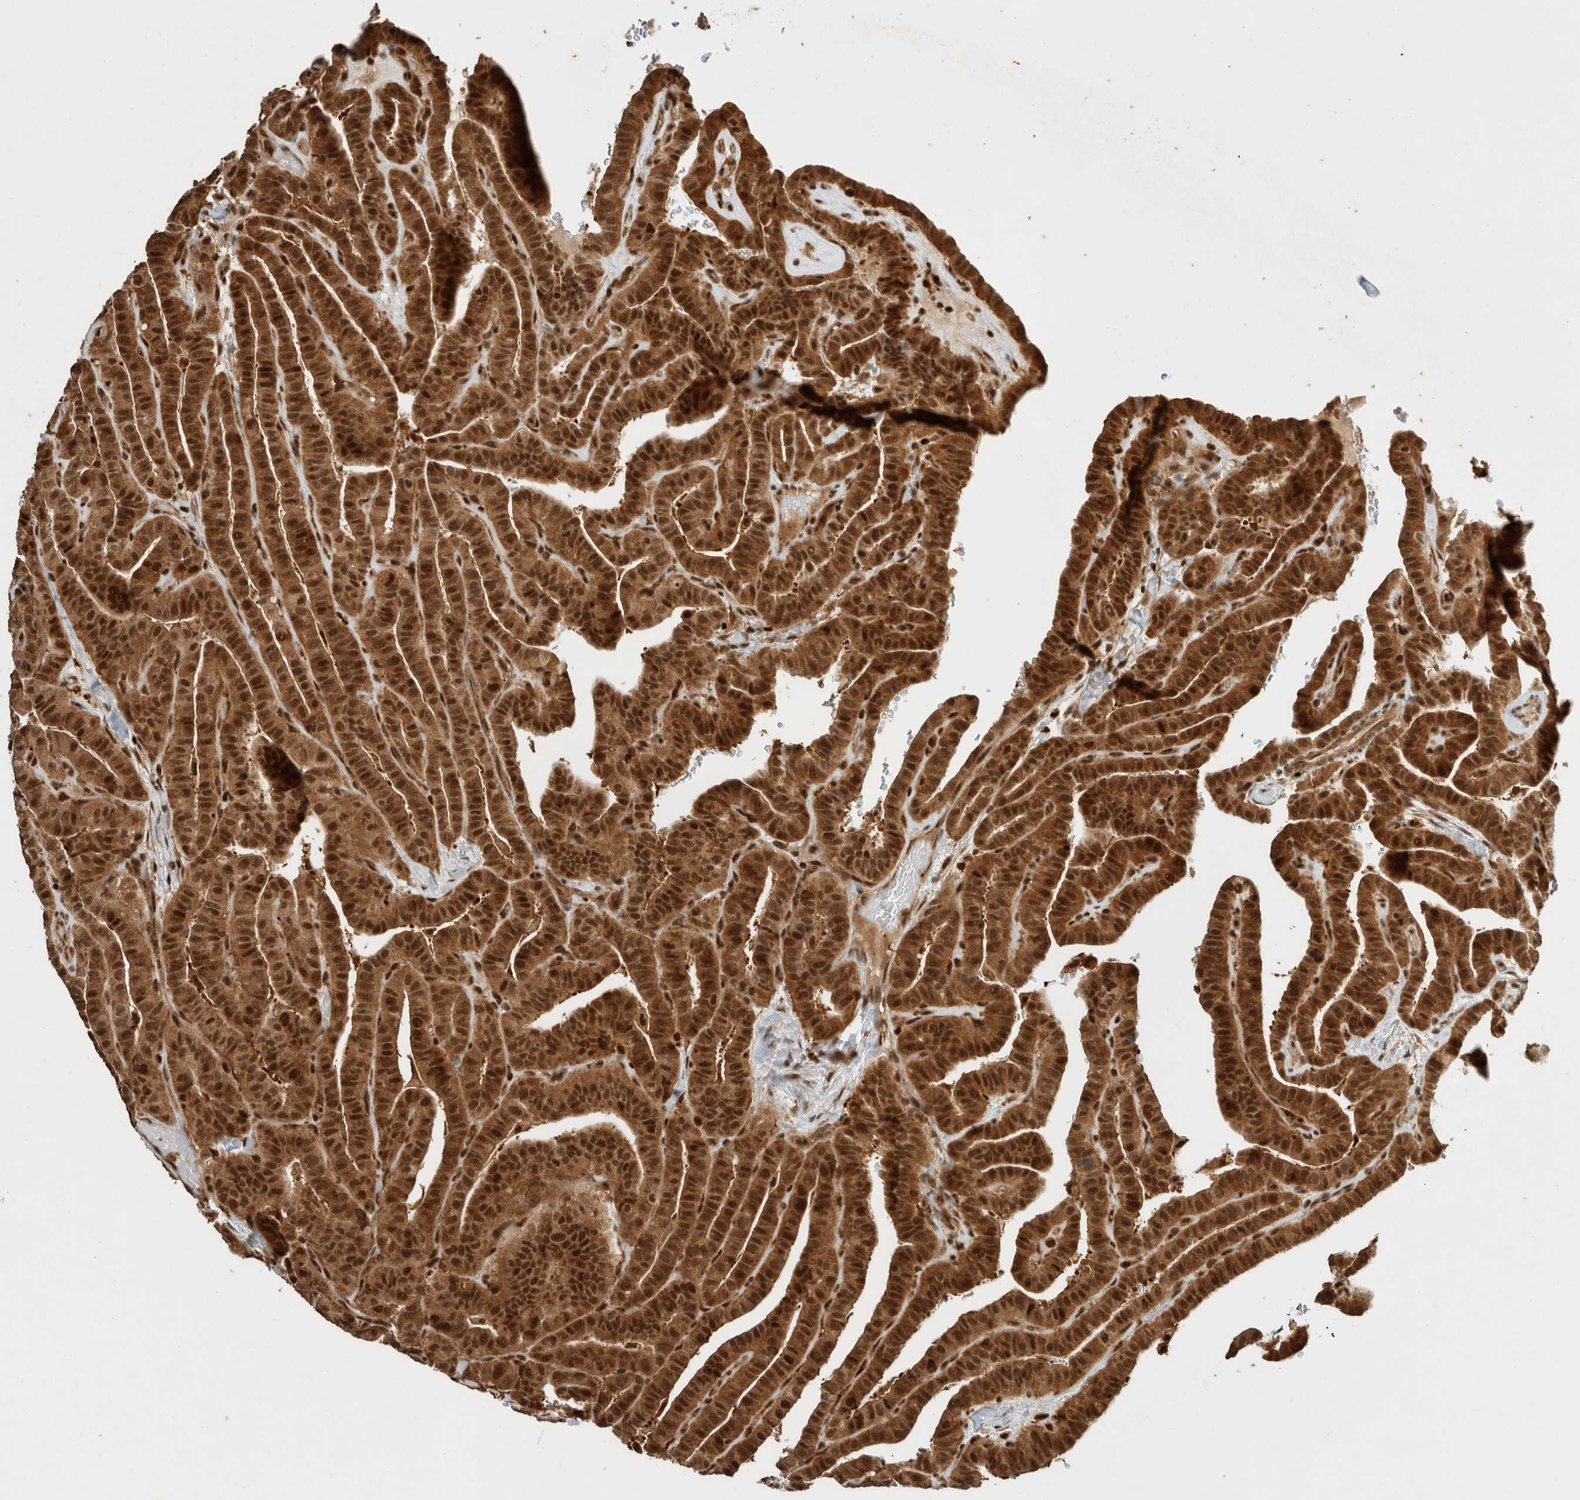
{"staining": {"intensity": "strong", "quantity": ">75%", "location": "cytoplasmic/membranous,nuclear"}, "tissue": "thyroid cancer", "cell_type": "Tumor cells", "image_type": "cancer", "snomed": [{"axis": "morphology", "description": "Papillary adenocarcinoma, NOS"}, {"axis": "topography", "description": "Thyroid gland"}], "caption": "DAB immunohistochemical staining of papillary adenocarcinoma (thyroid) reveals strong cytoplasmic/membranous and nuclear protein expression in approximately >75% of tumor cells.", "gene": "SNRNP40", "patient": {"sex": "male", "age": 77}}